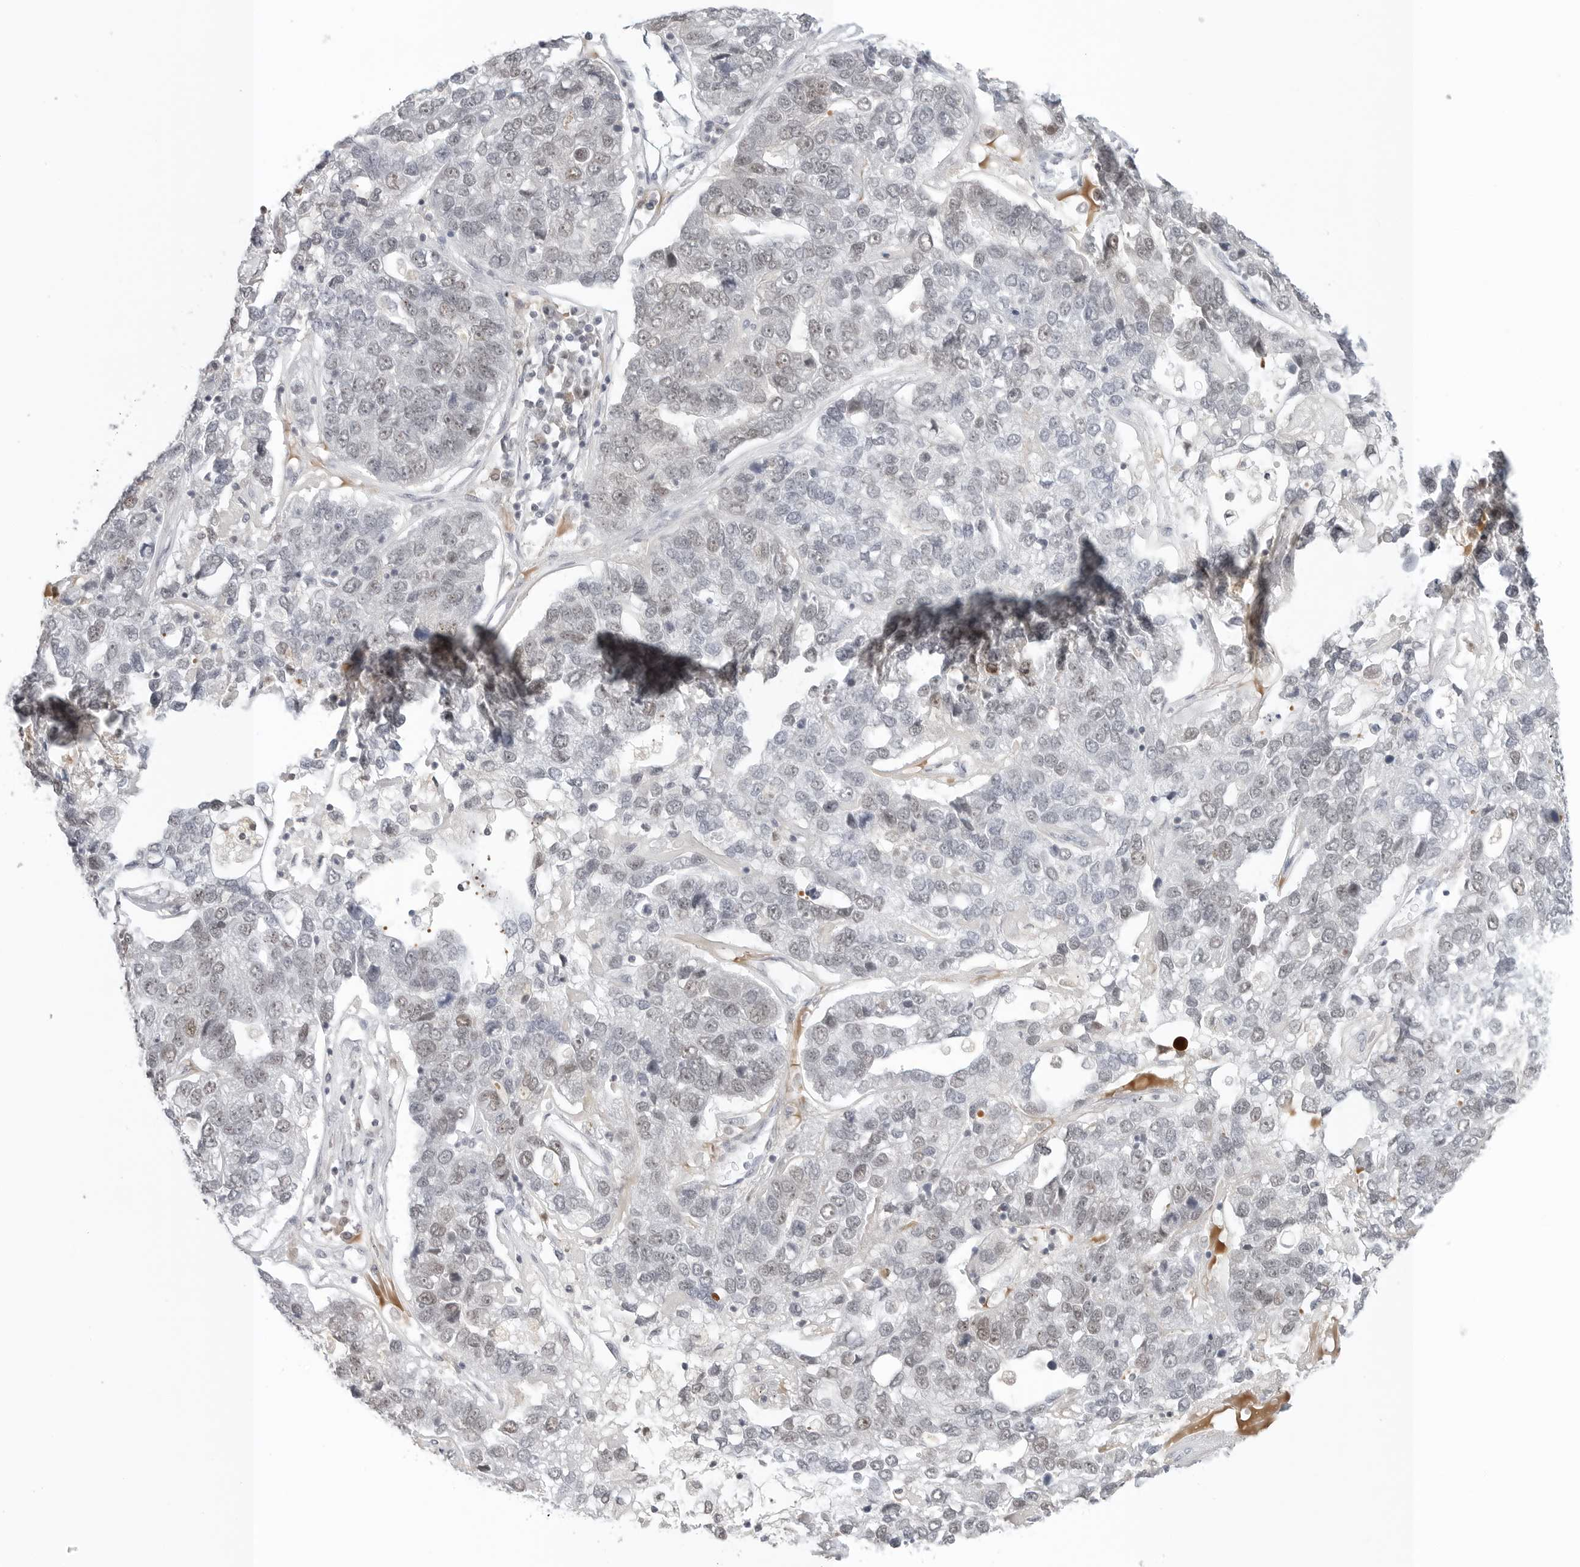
{"staining": {"intensity": "negative", "quantity": "none", "location": "none"}, "tissue": "pancreatic cancer", "cell_type": "Tumor cells", "image_type": "cancer", "snomed": [{"axis": "morphology", "description": "Adenocarcinoma, NOS"}, {"axis": "topography", "description": "Pancreas"}], "caption": "High power microscopy image of an IHC micrograph of adenocarcinoma (pancreatic), revealing no significant positivity in tumor cells.", "gene": "WRAP53", "patient": {"sex": "female", "age": 61}}